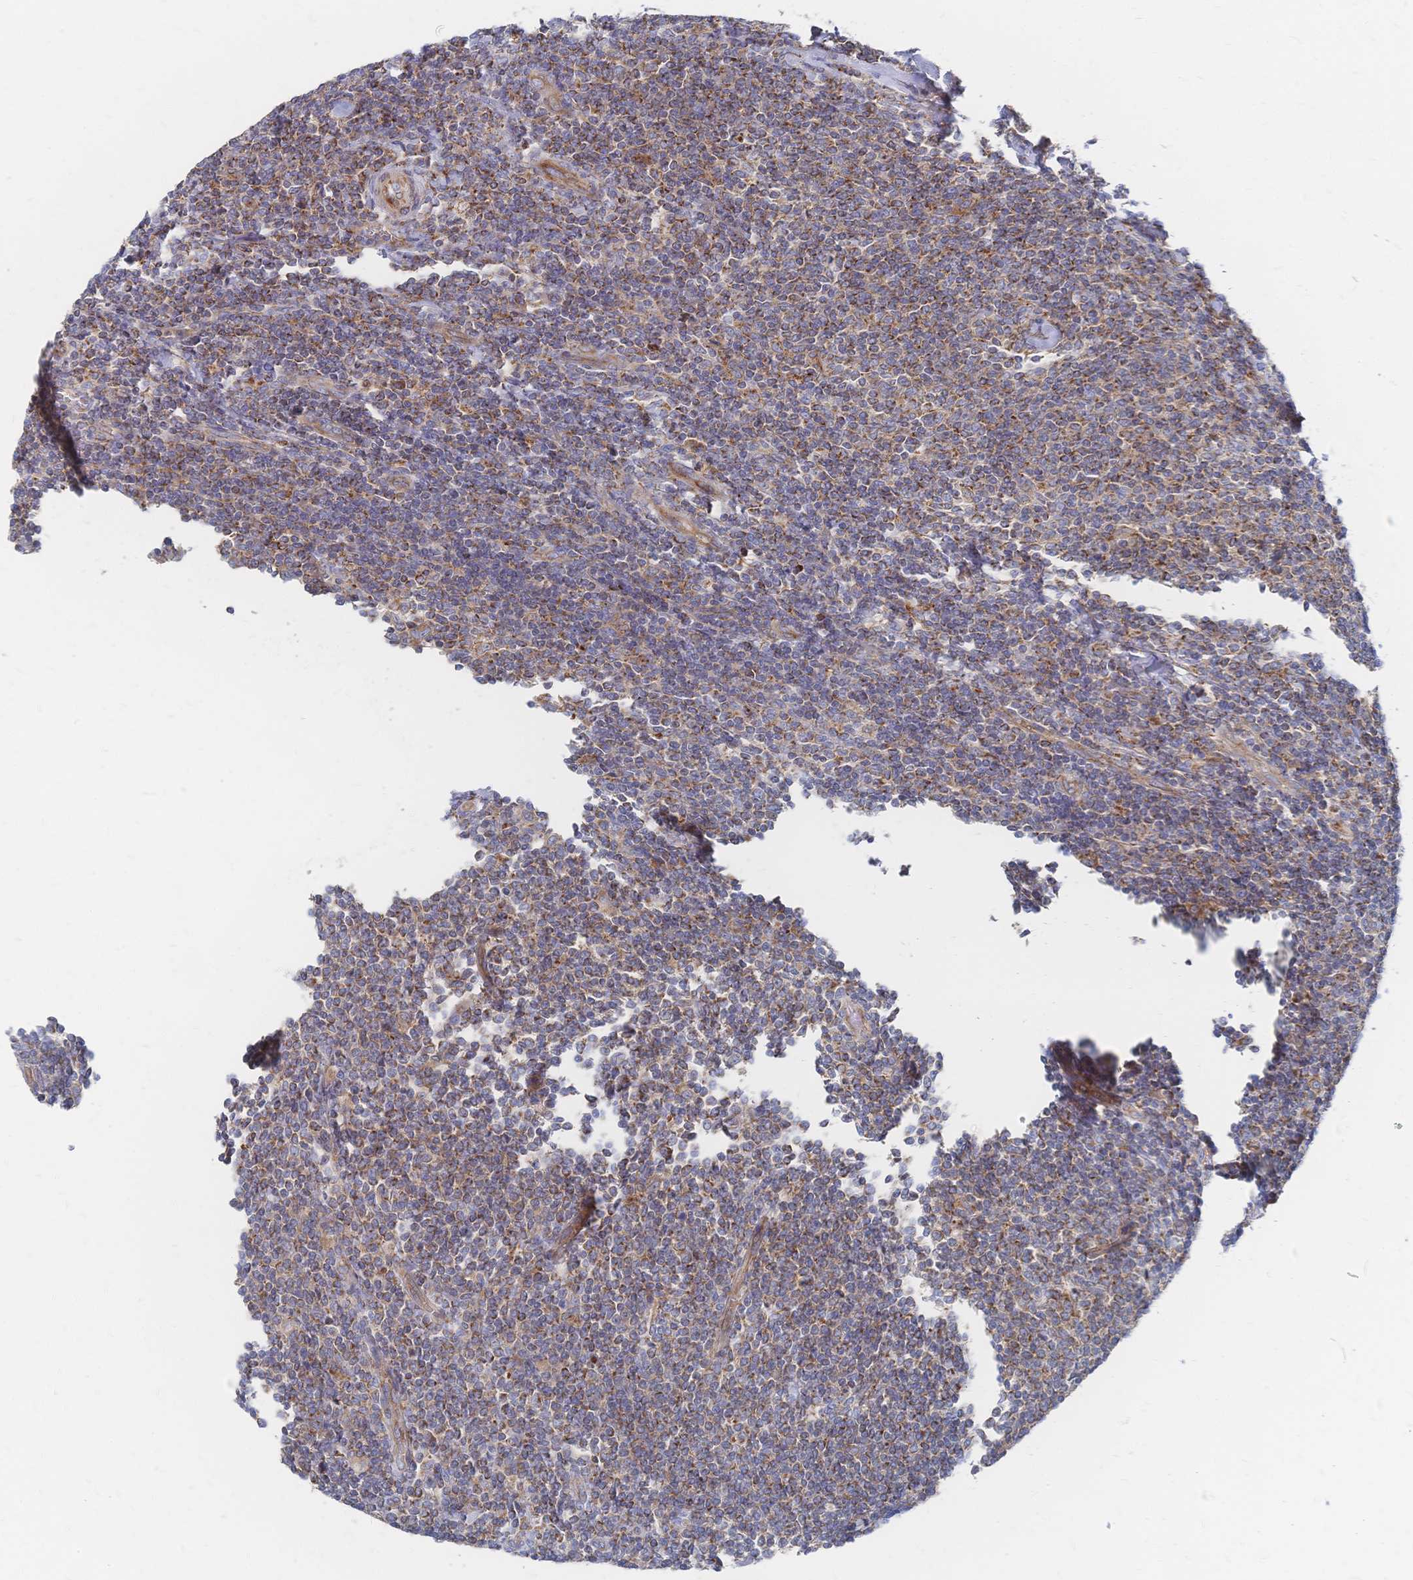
{"staining": {"intensity": "moderate", "quantity": ">75%", "location": "cytoplasmic/membranous"}, "tissue": "lymphoma", "cell_type": "Tumor cells", "image_type": "cancer", "snomed": [{"axis": "morphology", "description": "Malignant lymphoma, non-Hodgkin's type, Low grade"}, {"axis": "topography", "description": "Lymph node"}], "caption": "Protein staining of malignant lymphoma, non-Hodgkin's type (low-grade) tissue demonstrates moderate cytoplasmic/membranous expression in about >75% of tumor cells.", "gene": "SORBS1", "patient": {"sex": "male", "age": 52}}